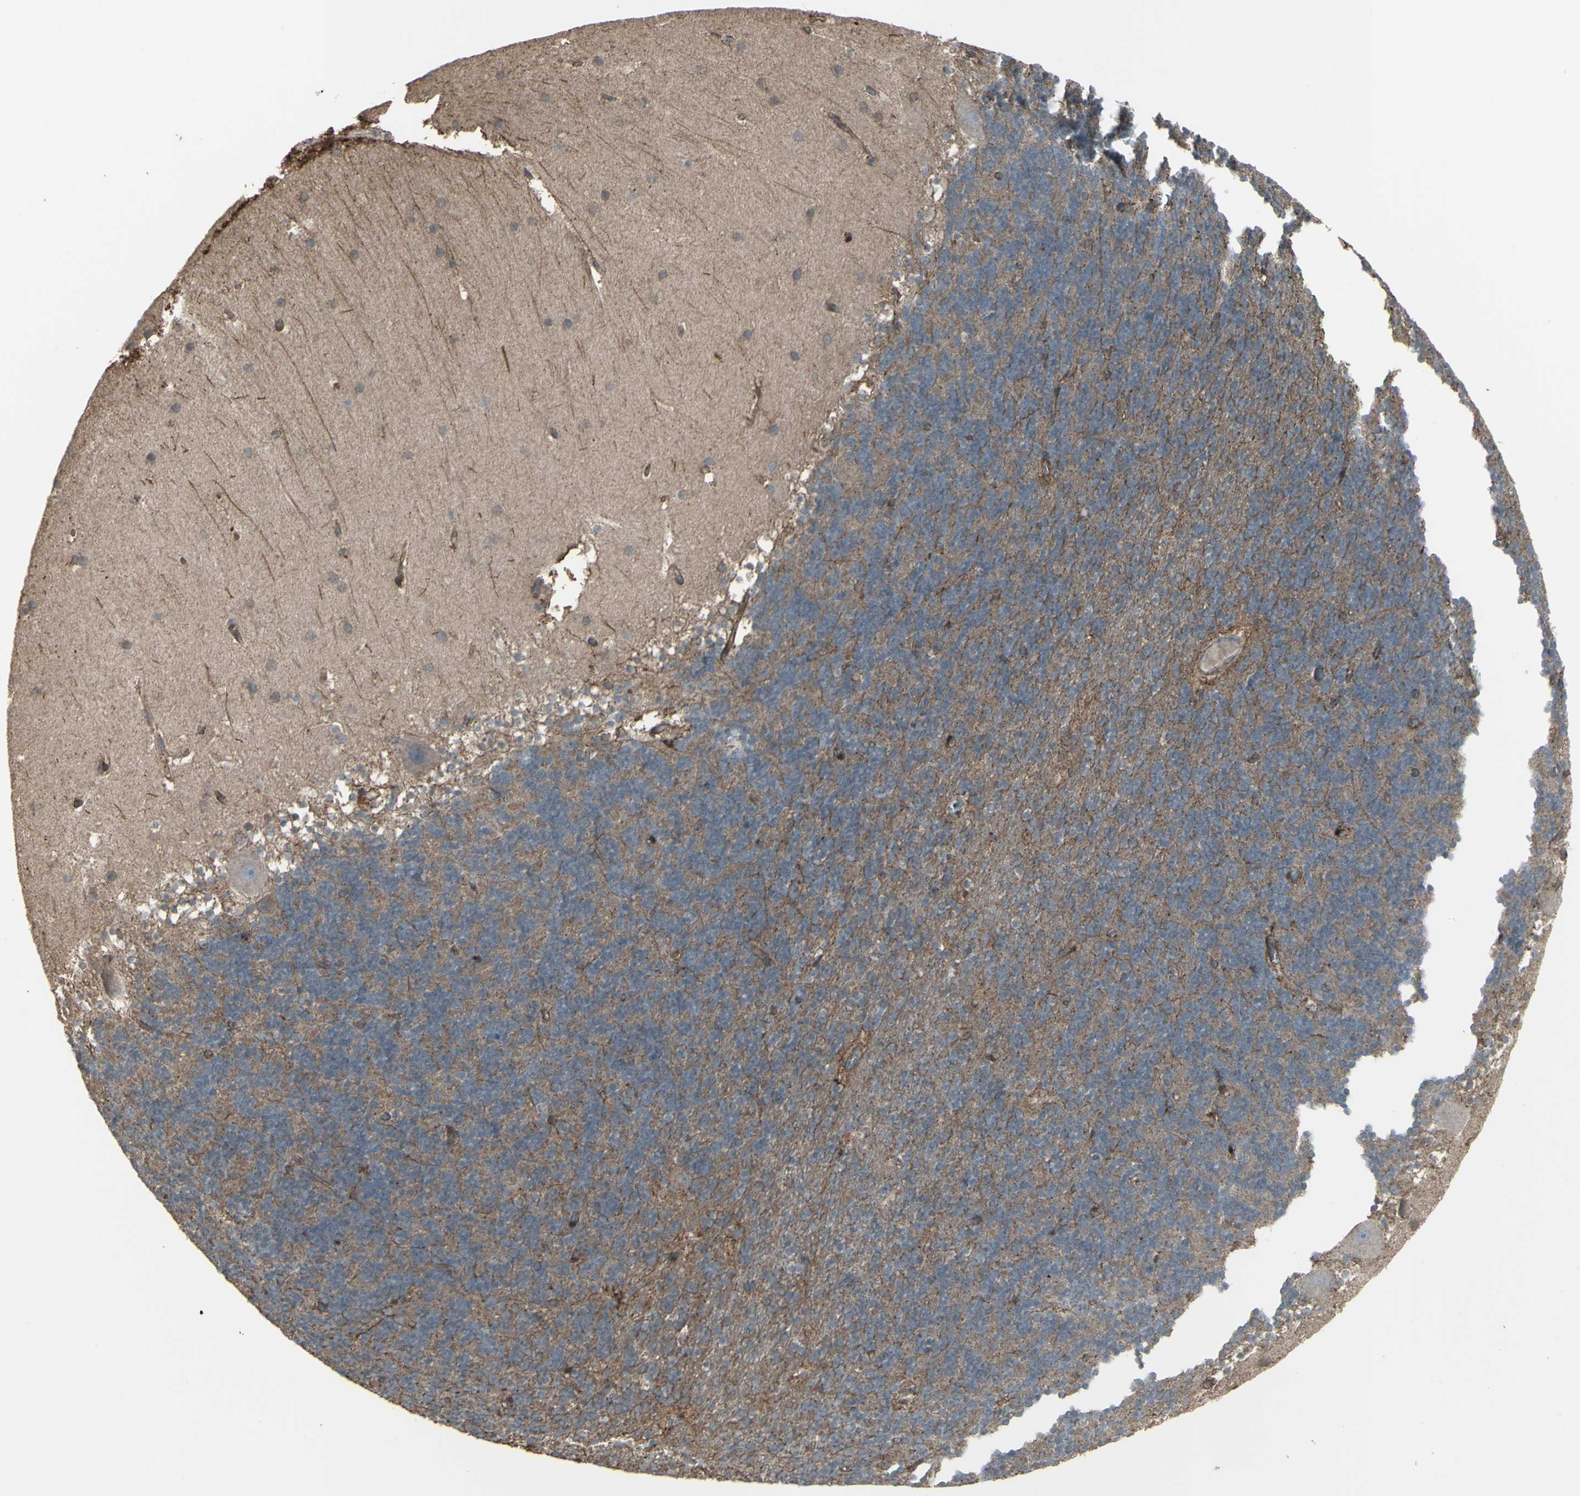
{"staining": {"intensity": "negative", "quantity": "none", "location": "none"}, "tissue": "cerebellum", "cell_type": "Cells in granular layer", "image_type": "normal", "snomed": [{"axis": "morphology", "description": "Normal tissue, NOS"}, {"axis": "topography", "description": "Cerebellum"}], "caption": "This photomicrograph is of normal cerebellum stained with immunohistochemistry (IHC) to label a protein in brown with the nuclei are counter-stained blue. There is no positivity in cells in granular layer. (Immunohistochemistry, brightfield microscopy, high magnification).", "gene": "SMO", "patient": {"sex": "male", "age": 45}}